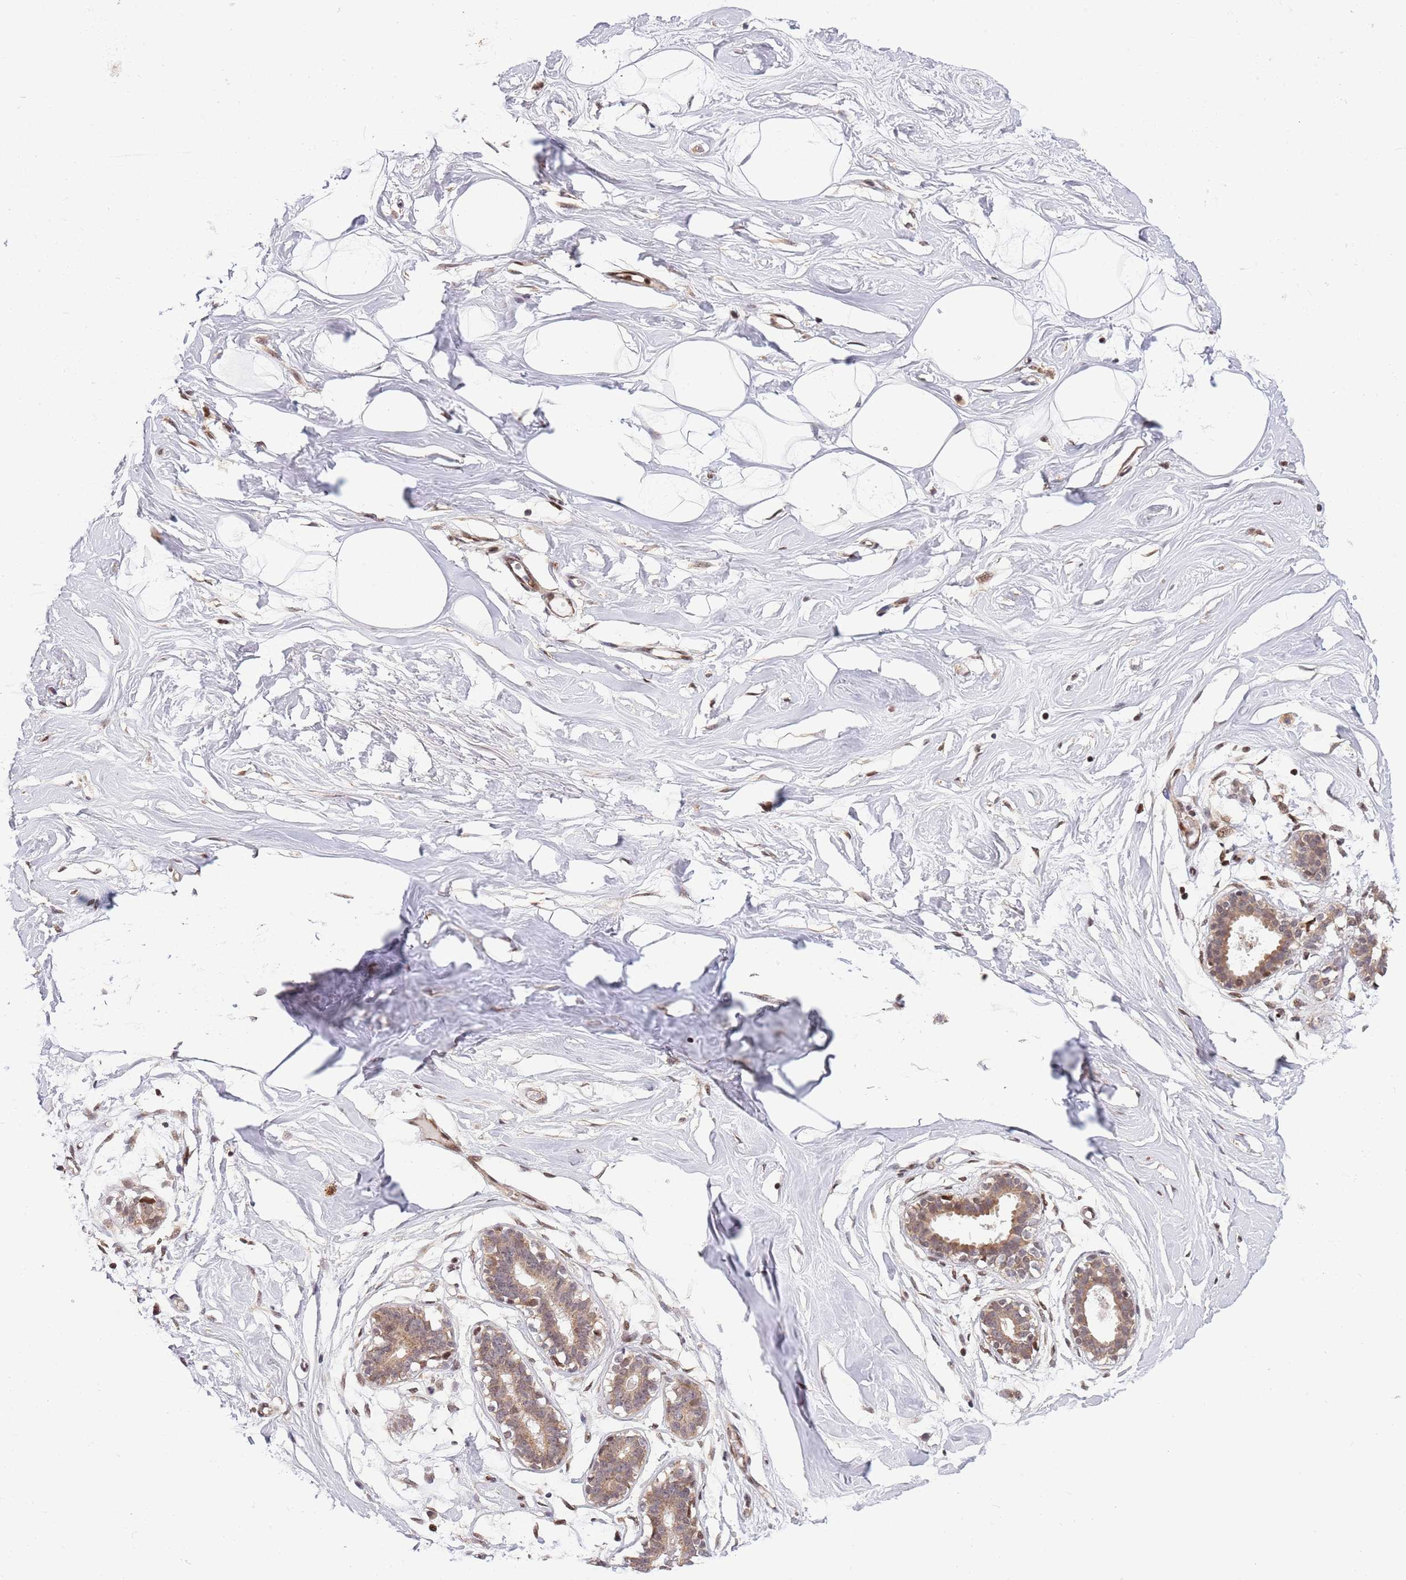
{"staining": {"intensity": "negative", "quantity": "none", "location": "none"}, "tissue": "breast", "cell_type": "Adipocytes", "image_type": "normal", "snomed": [{"axis": "morphology", "description": "Normal tissue, NOS"}, {"axis": "morphology", "description": "Adenoma, NOS"}, {"axis": "topography", "description": "Breast"}], "caption": "Immunohistochemistry (IHC) micrograph of benign breast stained for a protein (brown), which reveals no positivity in adipocytes. (Brightfield microscopy of DAB immunohistochemistry (IHC) at high magnification).", "gene": "TBX10", "patient": {"sex": "female", "age": 23}}